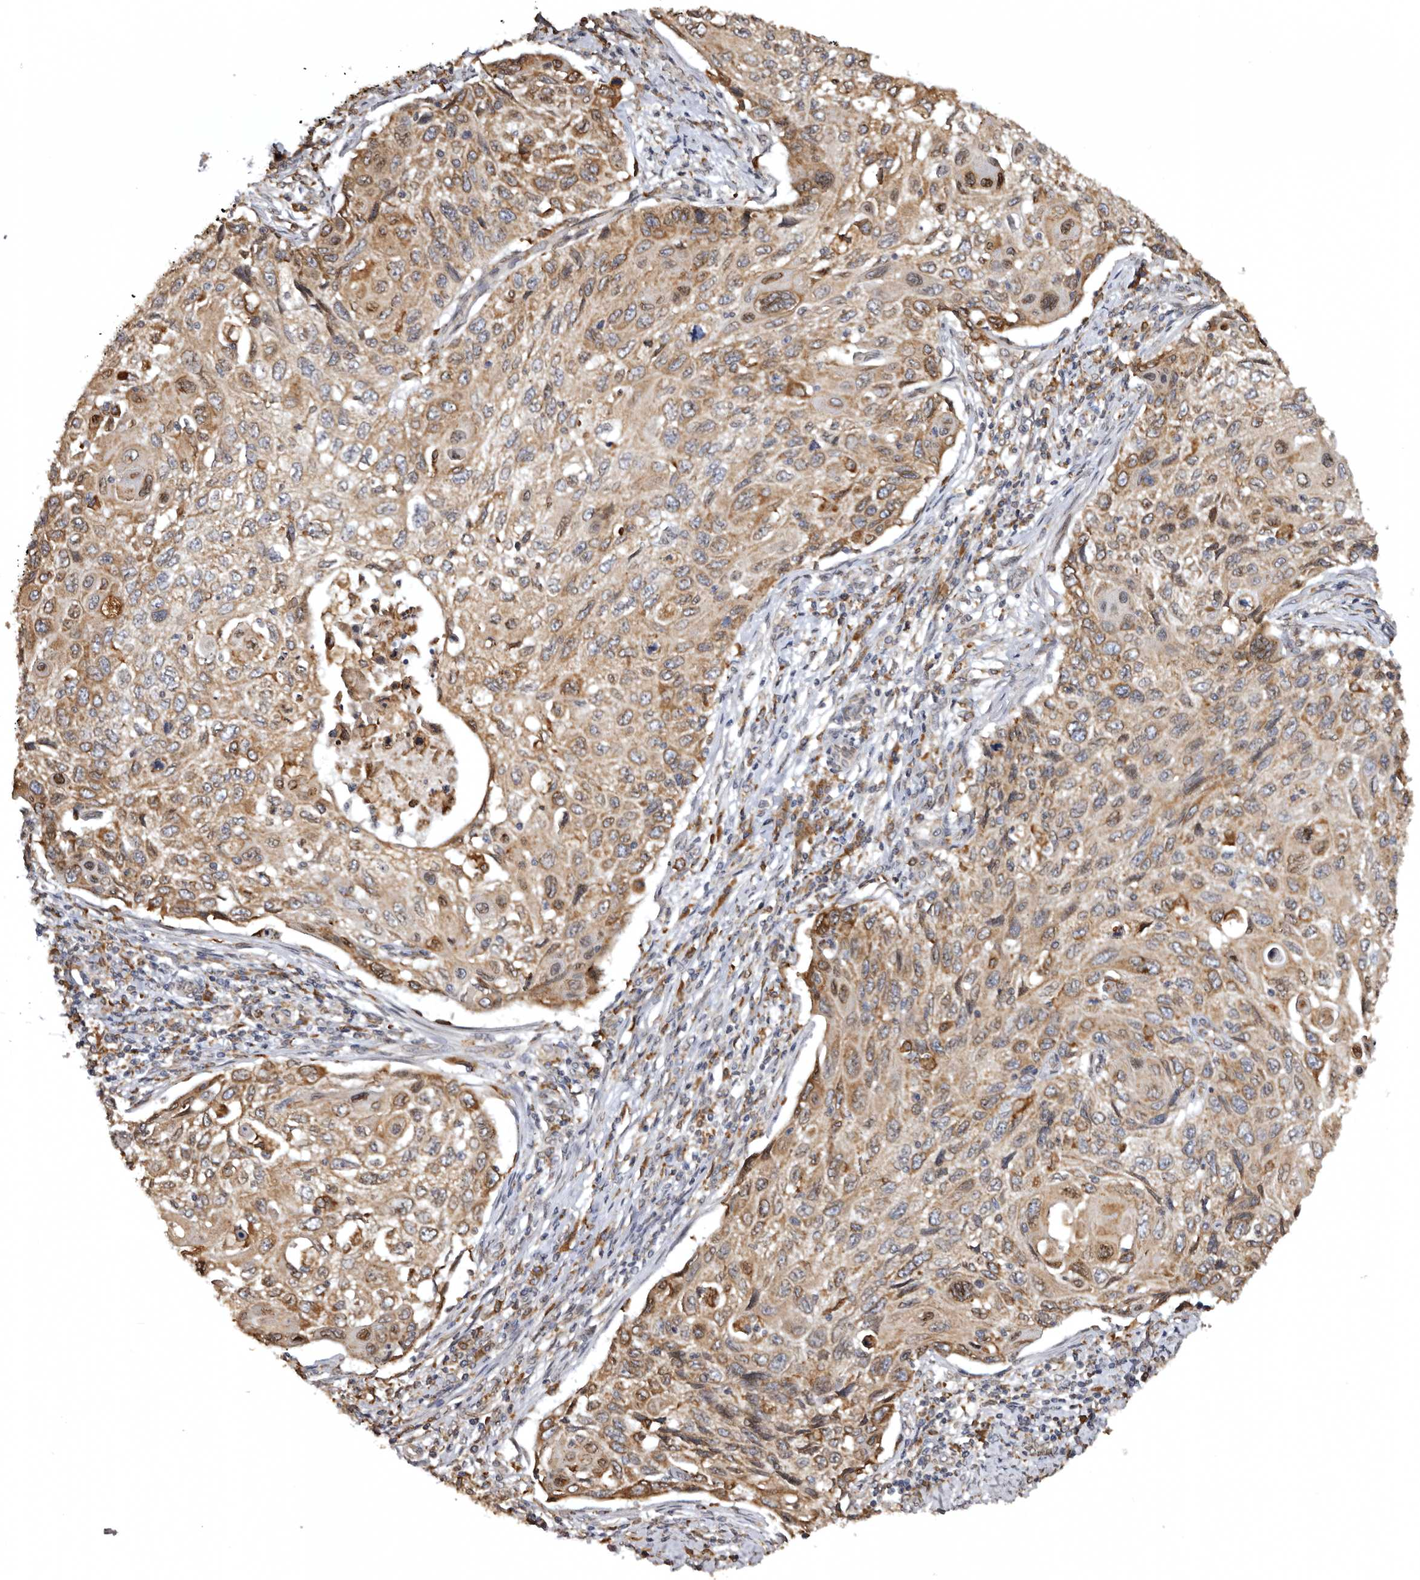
{"staining": {"intensity": "moderate", "quantity": "25%-75%", "location": "cytoplasmic/membranous"}, "tissue": "cervical cancer", "cell_type": "Tumor cells", "image_type": "cancer", "snomed": [{"axis": "morphology", "description": "Squamous cell carcinoma, NOS"}, {"axis": "topography", "description": "Cervix"}], "caption": "About 25%-75% of tumor cells in human cervical cancer demonstrate moderate cytoplasmic/membranous protein expression as visualized by brown immunohistochemical staining.", "gene": "INKA2", "patient": {"sex": "female", "age": 70}}